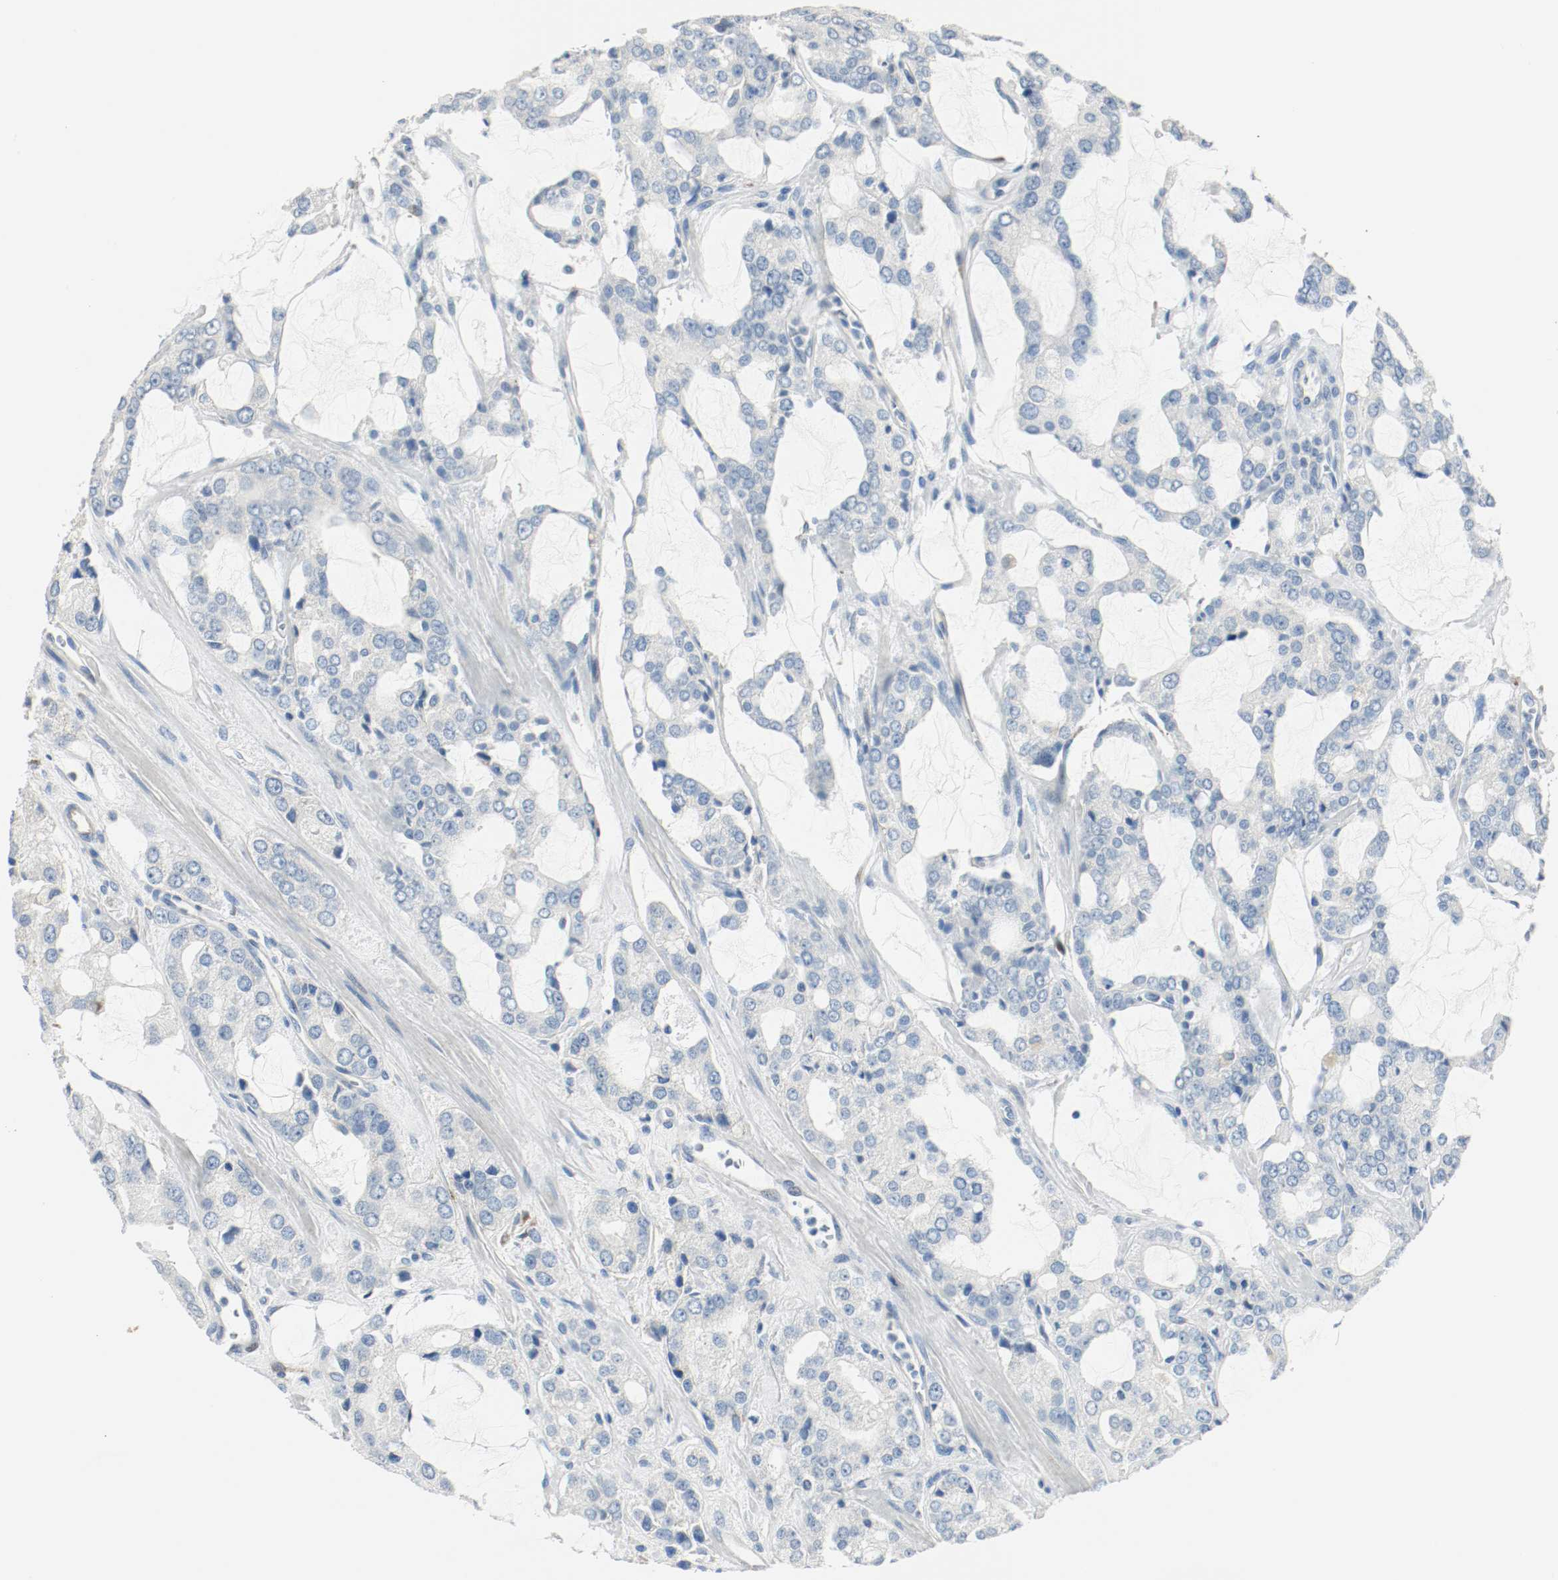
{"staining": {"intensity": "negative", "quantity": "none", "location": "none"}, "tissue": "prostate cancer", "cell_type": "Tumor cells", "image_type": "cancer", "snomed": [{"axis": "morphology", "description": "Adenocarcinoma, High grade"}, {"axis": "topography", "description": "Prostate"}], "caption": "Prostate high-grade adenocarcinoma stained for a protein using immunohistochemistry exhibits no expression tumor cells.", "gene": "LAMB1", "patient": {"sex": "male", "age": 67}}